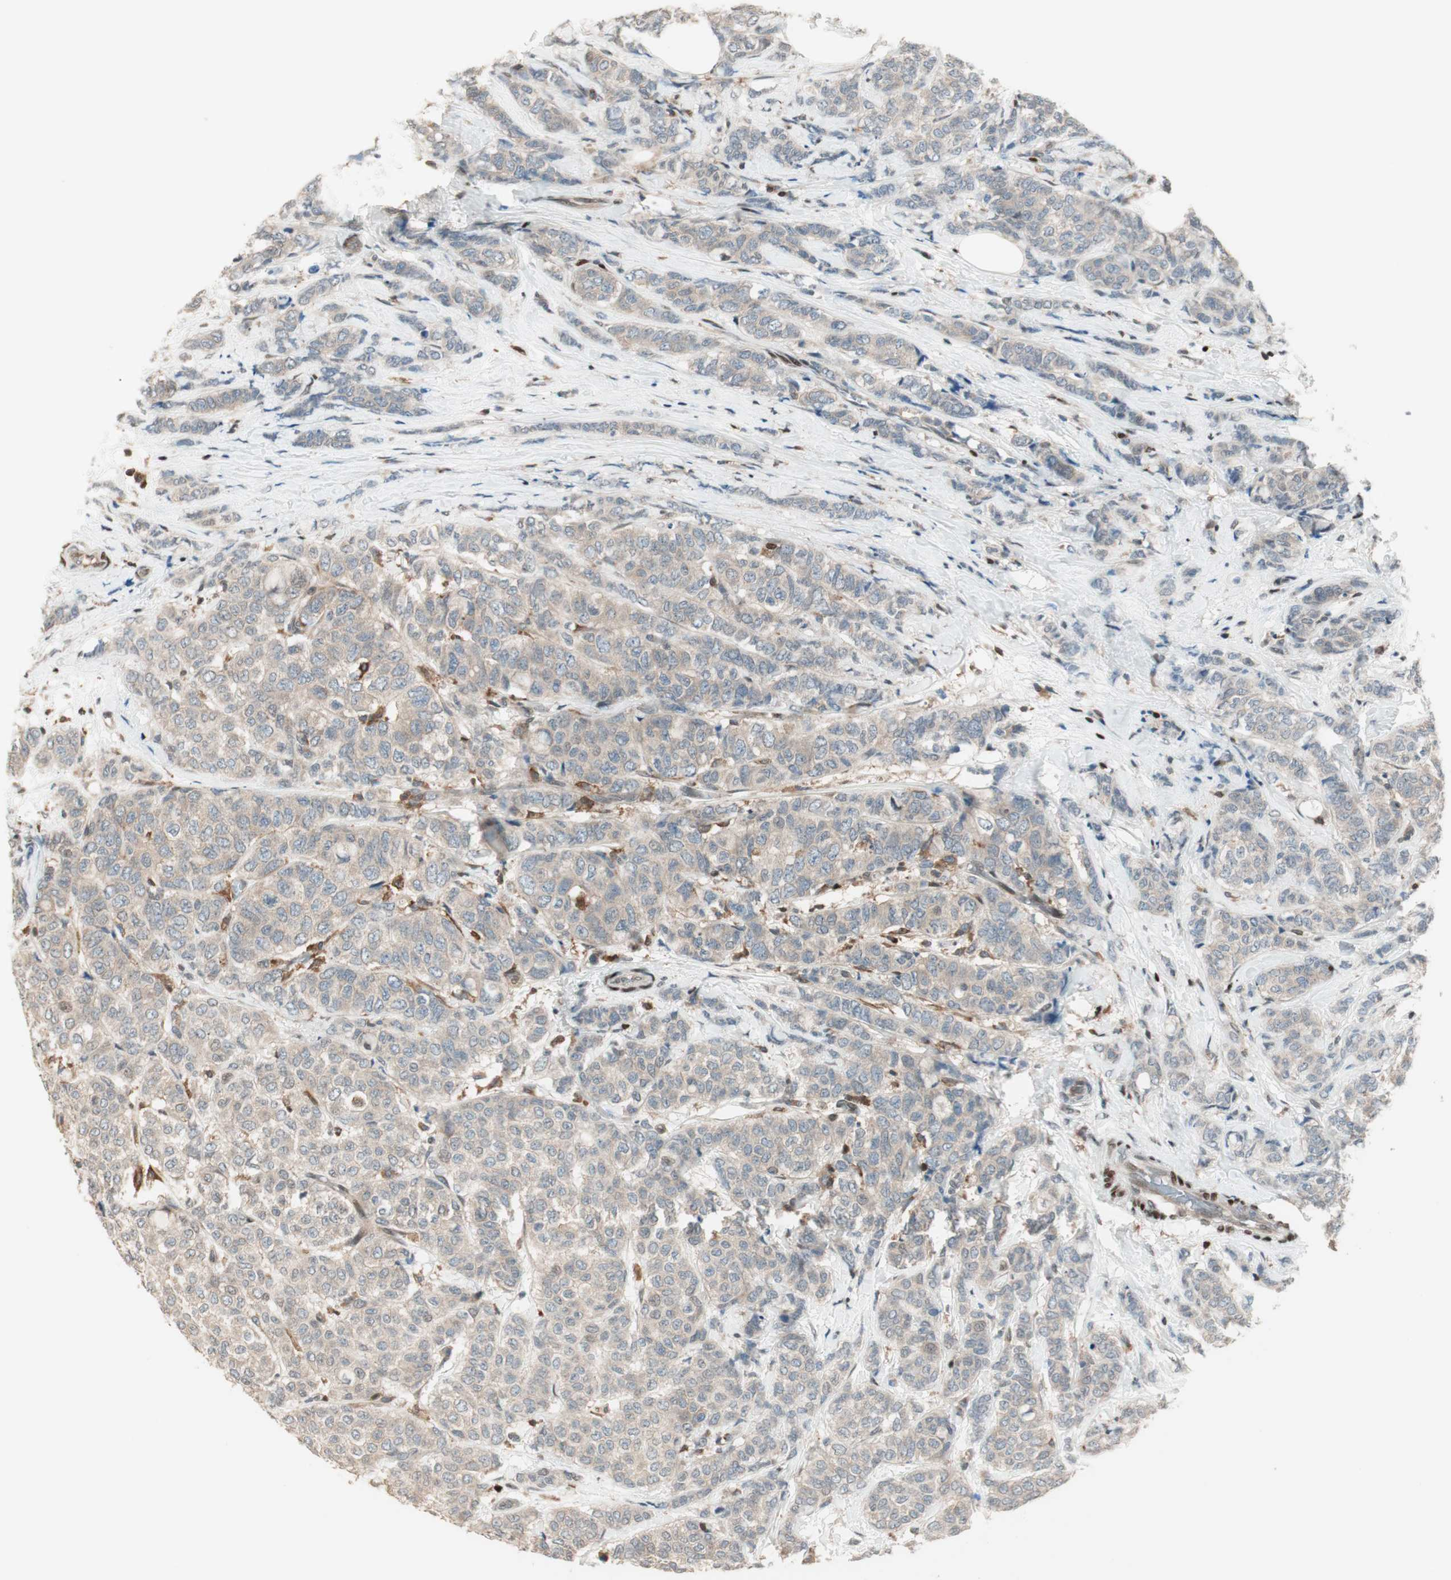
{"staining": {"intensity": "weak", "quantity": ">75%", "location": "cytoplasmic/membranous"}, "tissue": "breast cancer", "cell_type": "Tumor cells", "image_type": "cancer", "snomed": [{"axis": "morphology", "description": "Lobular carcinoma"}, {"axis": "topography", "description": "Breast"}], "caption": "Immunohistochemistry (IHC) (DAB) staining of human breast cancer displays weak cytoplasmic/membranous protein expression in approximately >75% of tumor cells.", "gene": "BIN1", "patient": {"sex": "female", "age": 60}}